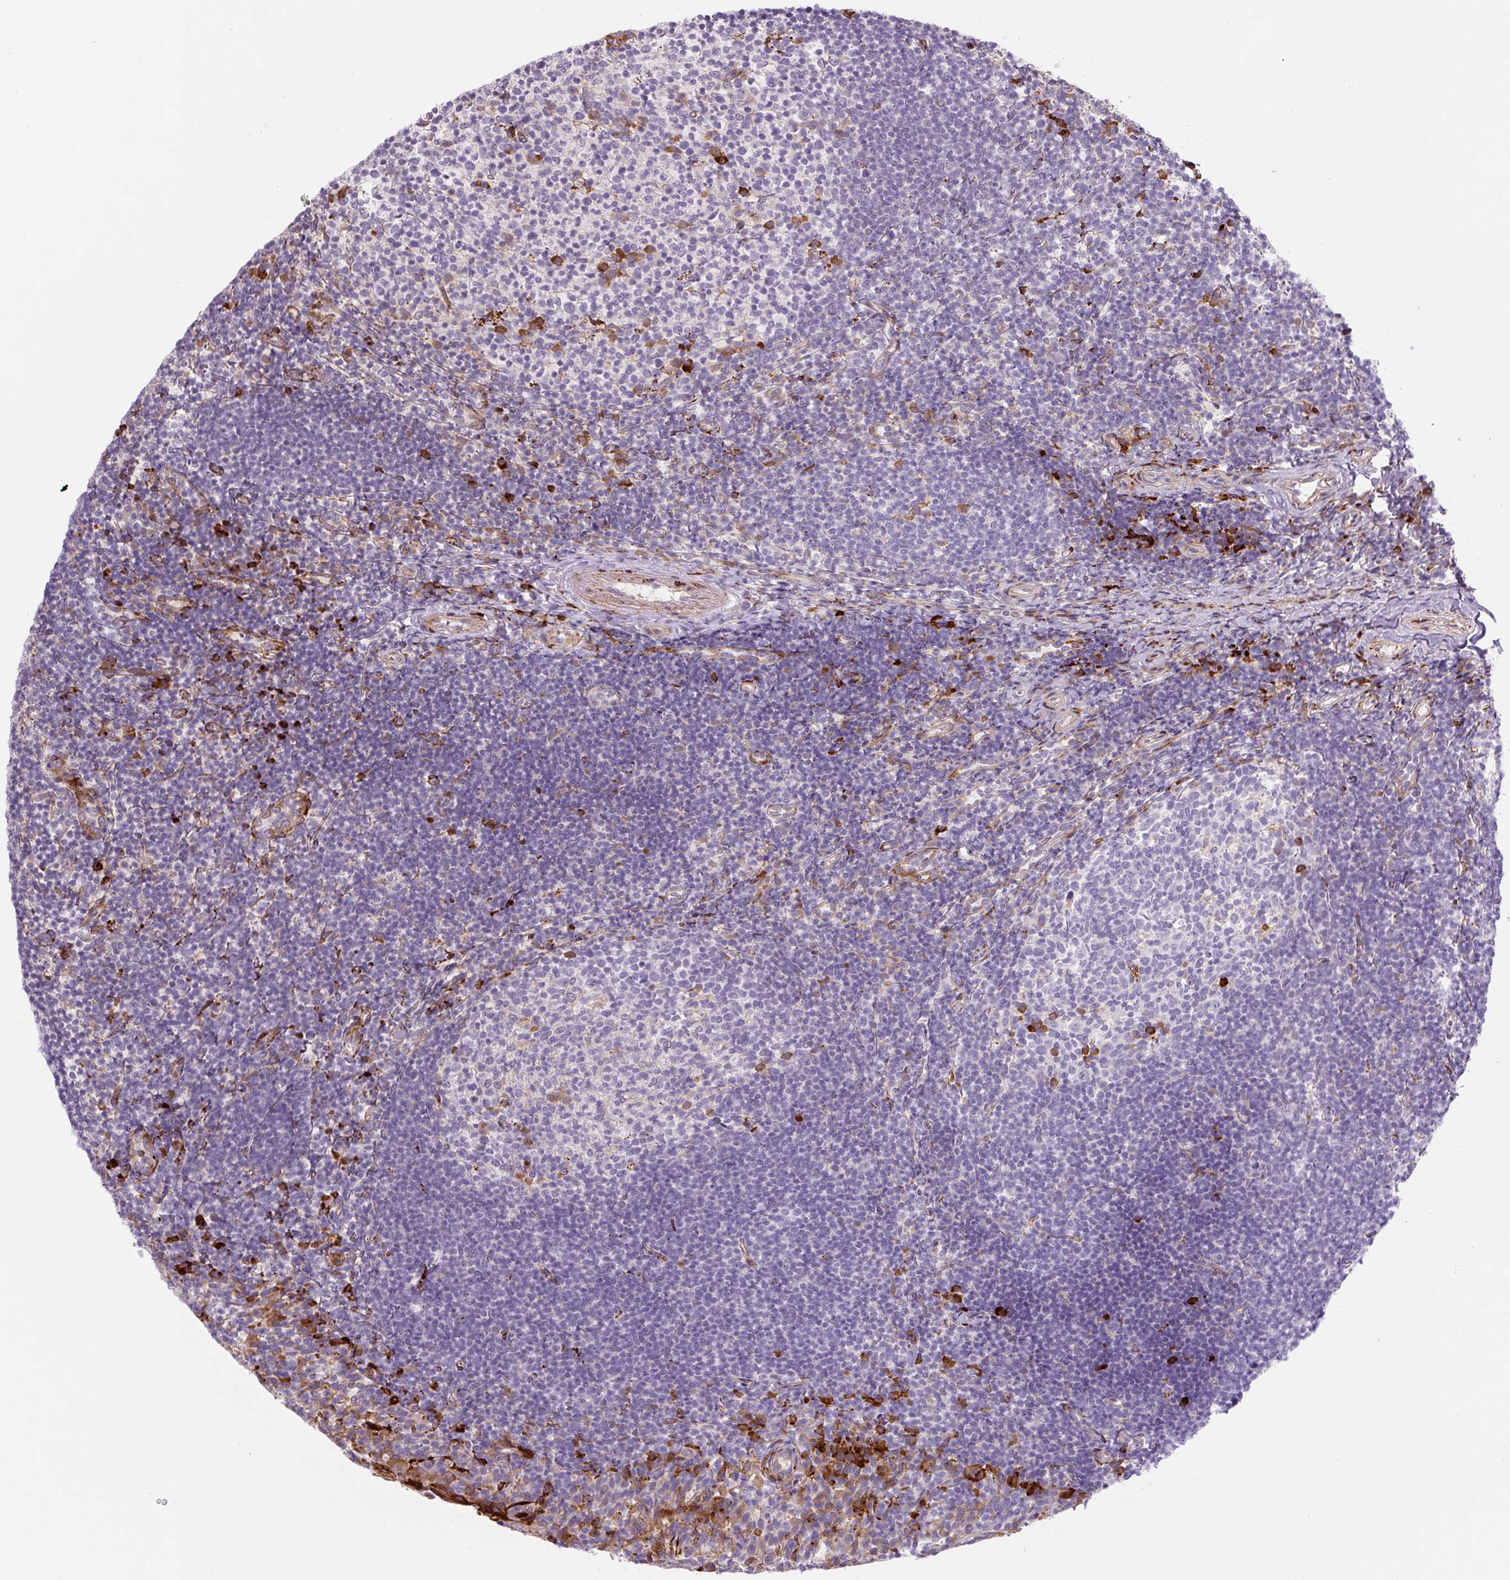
{"staining": {"intensity": "strong", "quantity": "<25%", "location": "cytoplasmic/membranous"}, "tissue": "tonsil", "cell_type": "Germinal center cells", "image_type": "normal", "snomed": [{"axis": "morphology", "description": "Normal tissue, NOS"}, {"axis": "topography", "description": "Tonsil"}], "caption": "Tonsil was stained to show a protein in brown. There is medium levels of strong cytoplasmic/membranous expression in about <25% of germinal center cells.", "gene": "DISP3", "patient": {"sex": "female", "age": 10}}